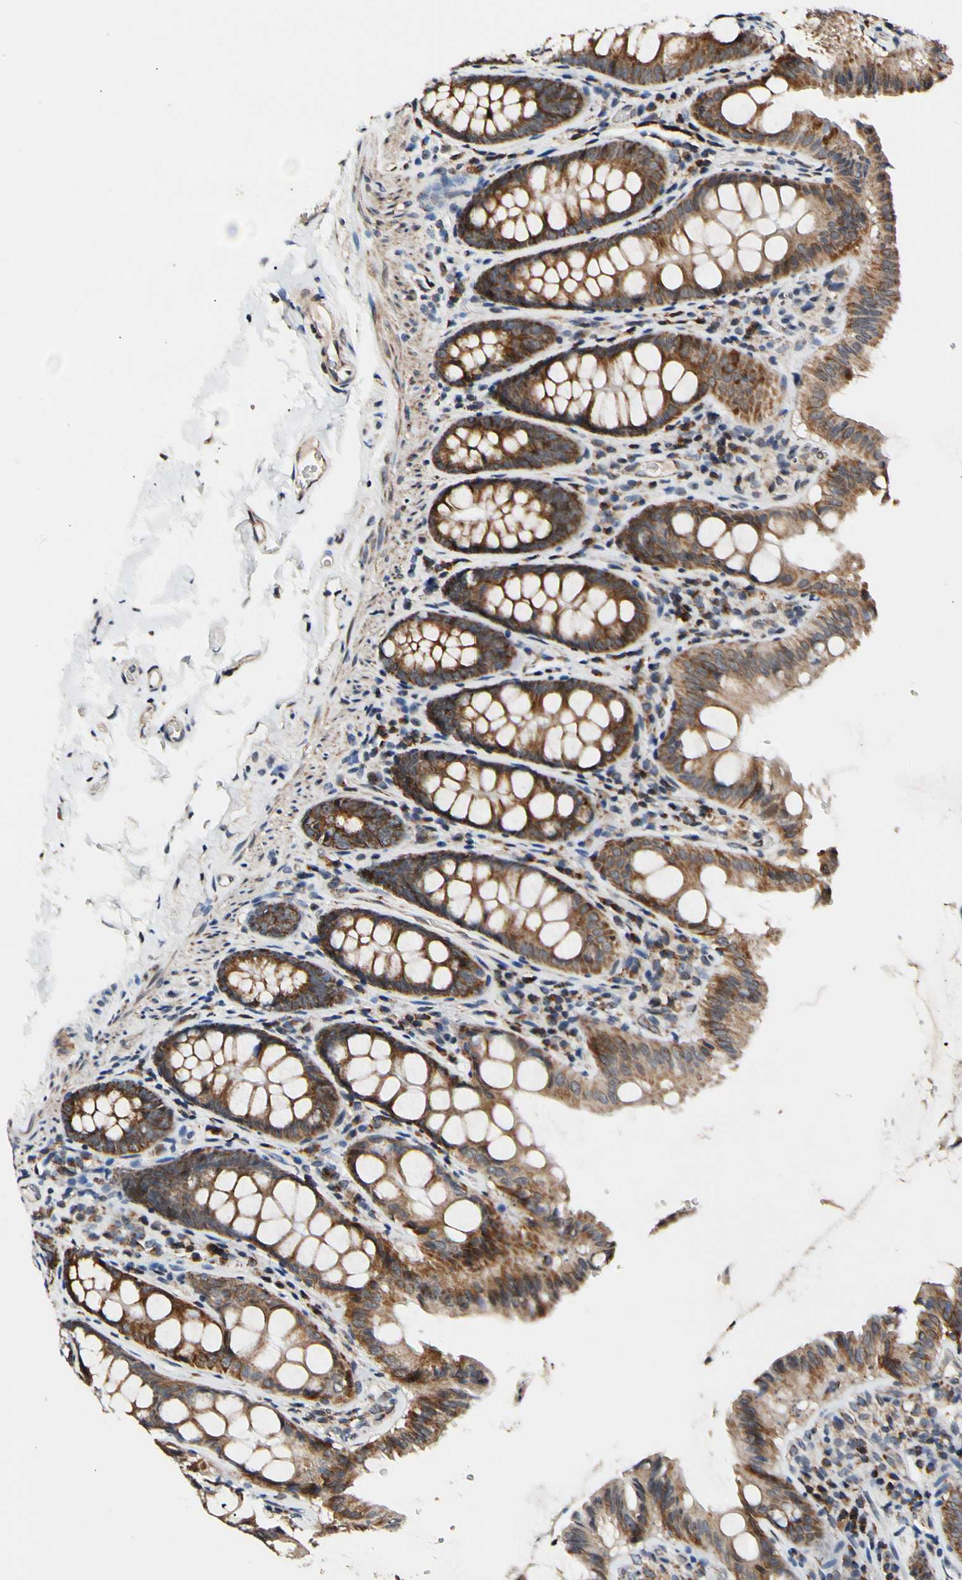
{"staining": {"intensity": "moderate", "quantity": ">75%", "location": "cytoplasmic/membranous"}, "tissue": "colon", "cell_type": "Endothelial cells", "image_type": "normal", "snomed": [{"axis": "morphology", "description": "Normal tissue, NOS"}, {"axis": "topography", "description": "Colon"}], "caption": "Immunohistochemistry histopathology image of unremarkable human colon stained for a protein (brown), which shows medium levels of moderate cytoplasmic/membranous staining in approximately >75% of endothelial cells.", "gene": "KHDC4", "patient": {"sex": "female", "age": 61}}